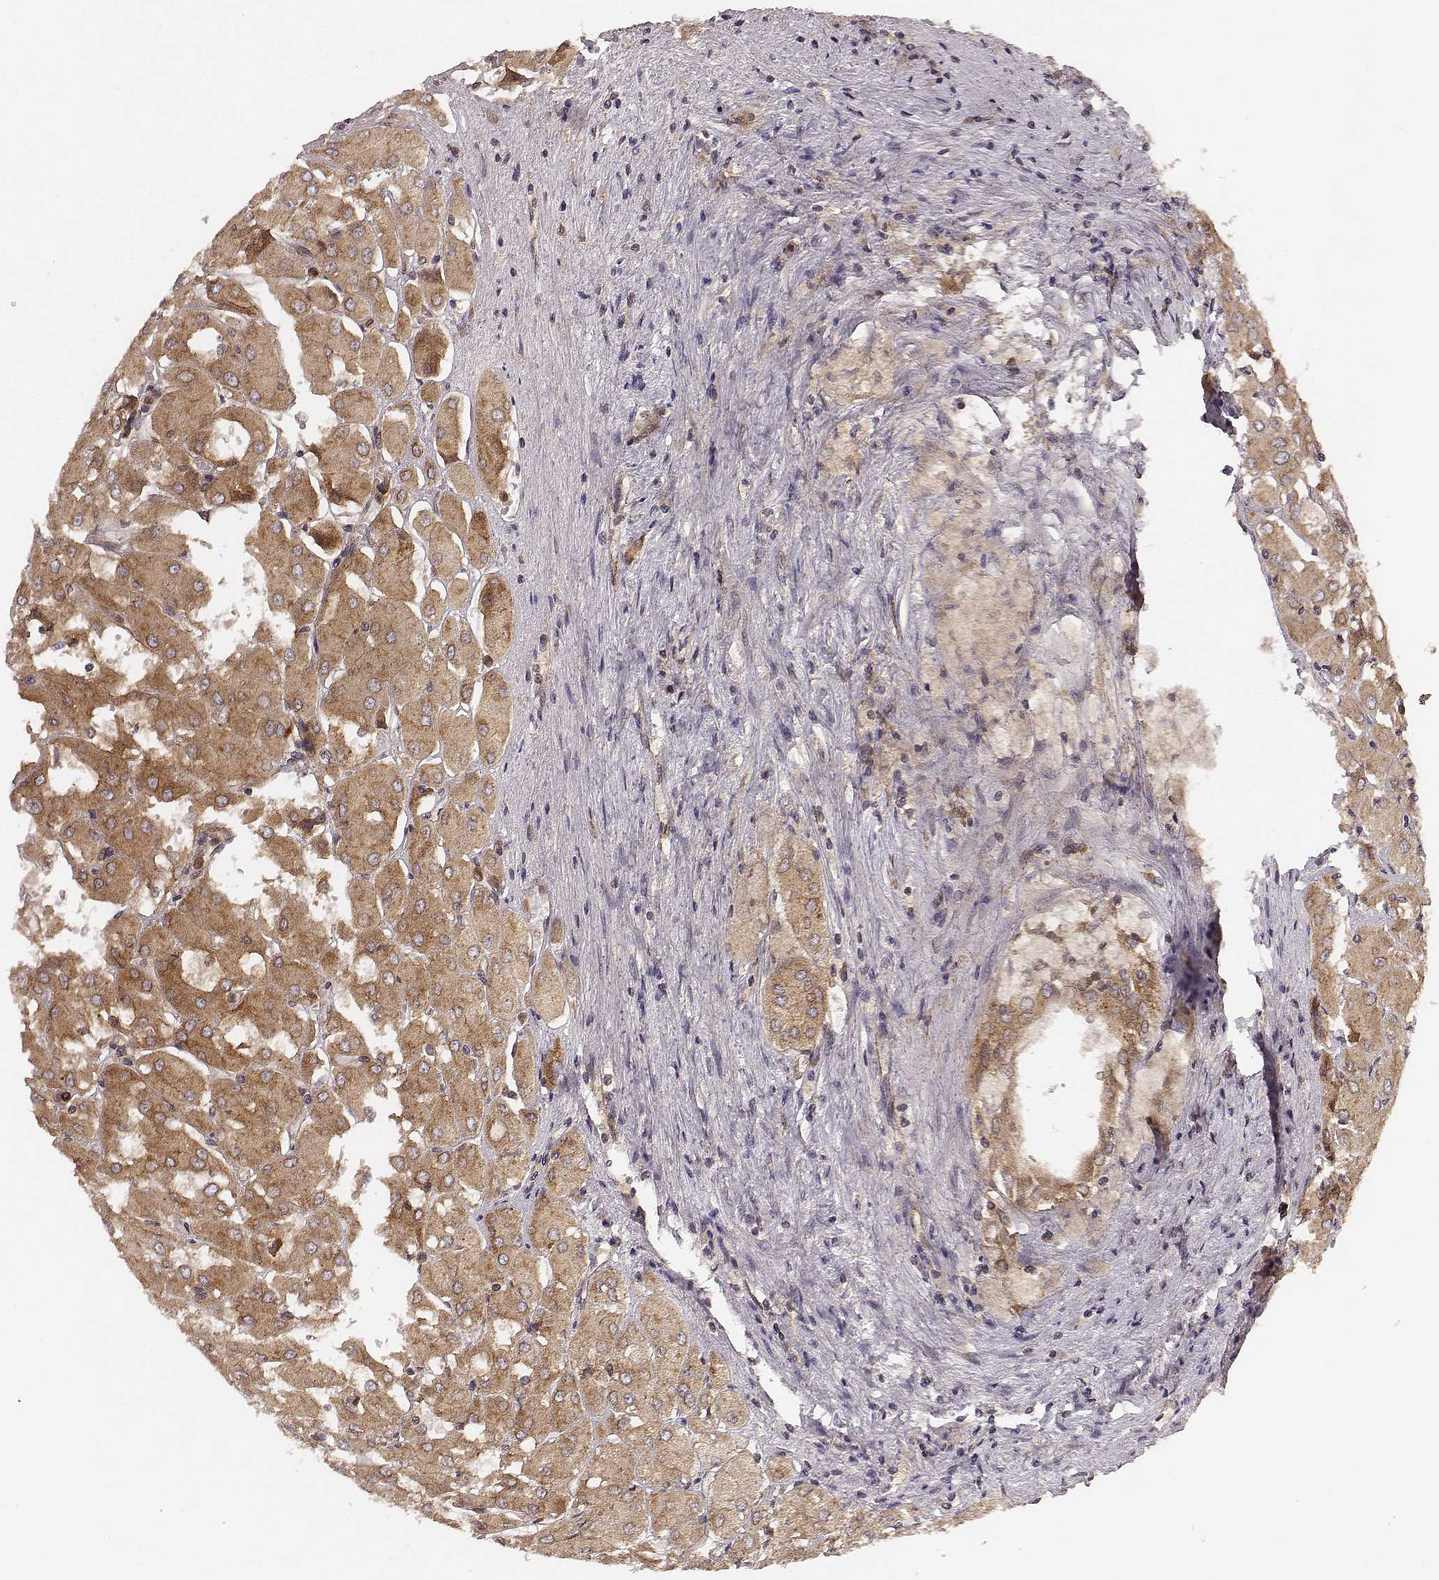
{"staining": {"intensity": "moderate", "quantity": ">75%", "location": "cytoplasmic/membranous"}, "tissue": "renal cancer", "cell_type": "Tumor cells", "image_type": "cancer", "snomed": [{"axis": "morphology", "description": "Adenocarcinoma, NOS"}, {"axis": "topography", "description": "Kidney"}], "caption": "Protein staining of renal cancer tissue reveals moderate cytoplasmic/membranous staining in about >75% of tumor cells.", "gene": "VPS26A", "patient": {"sex": "male", "age": 72}}